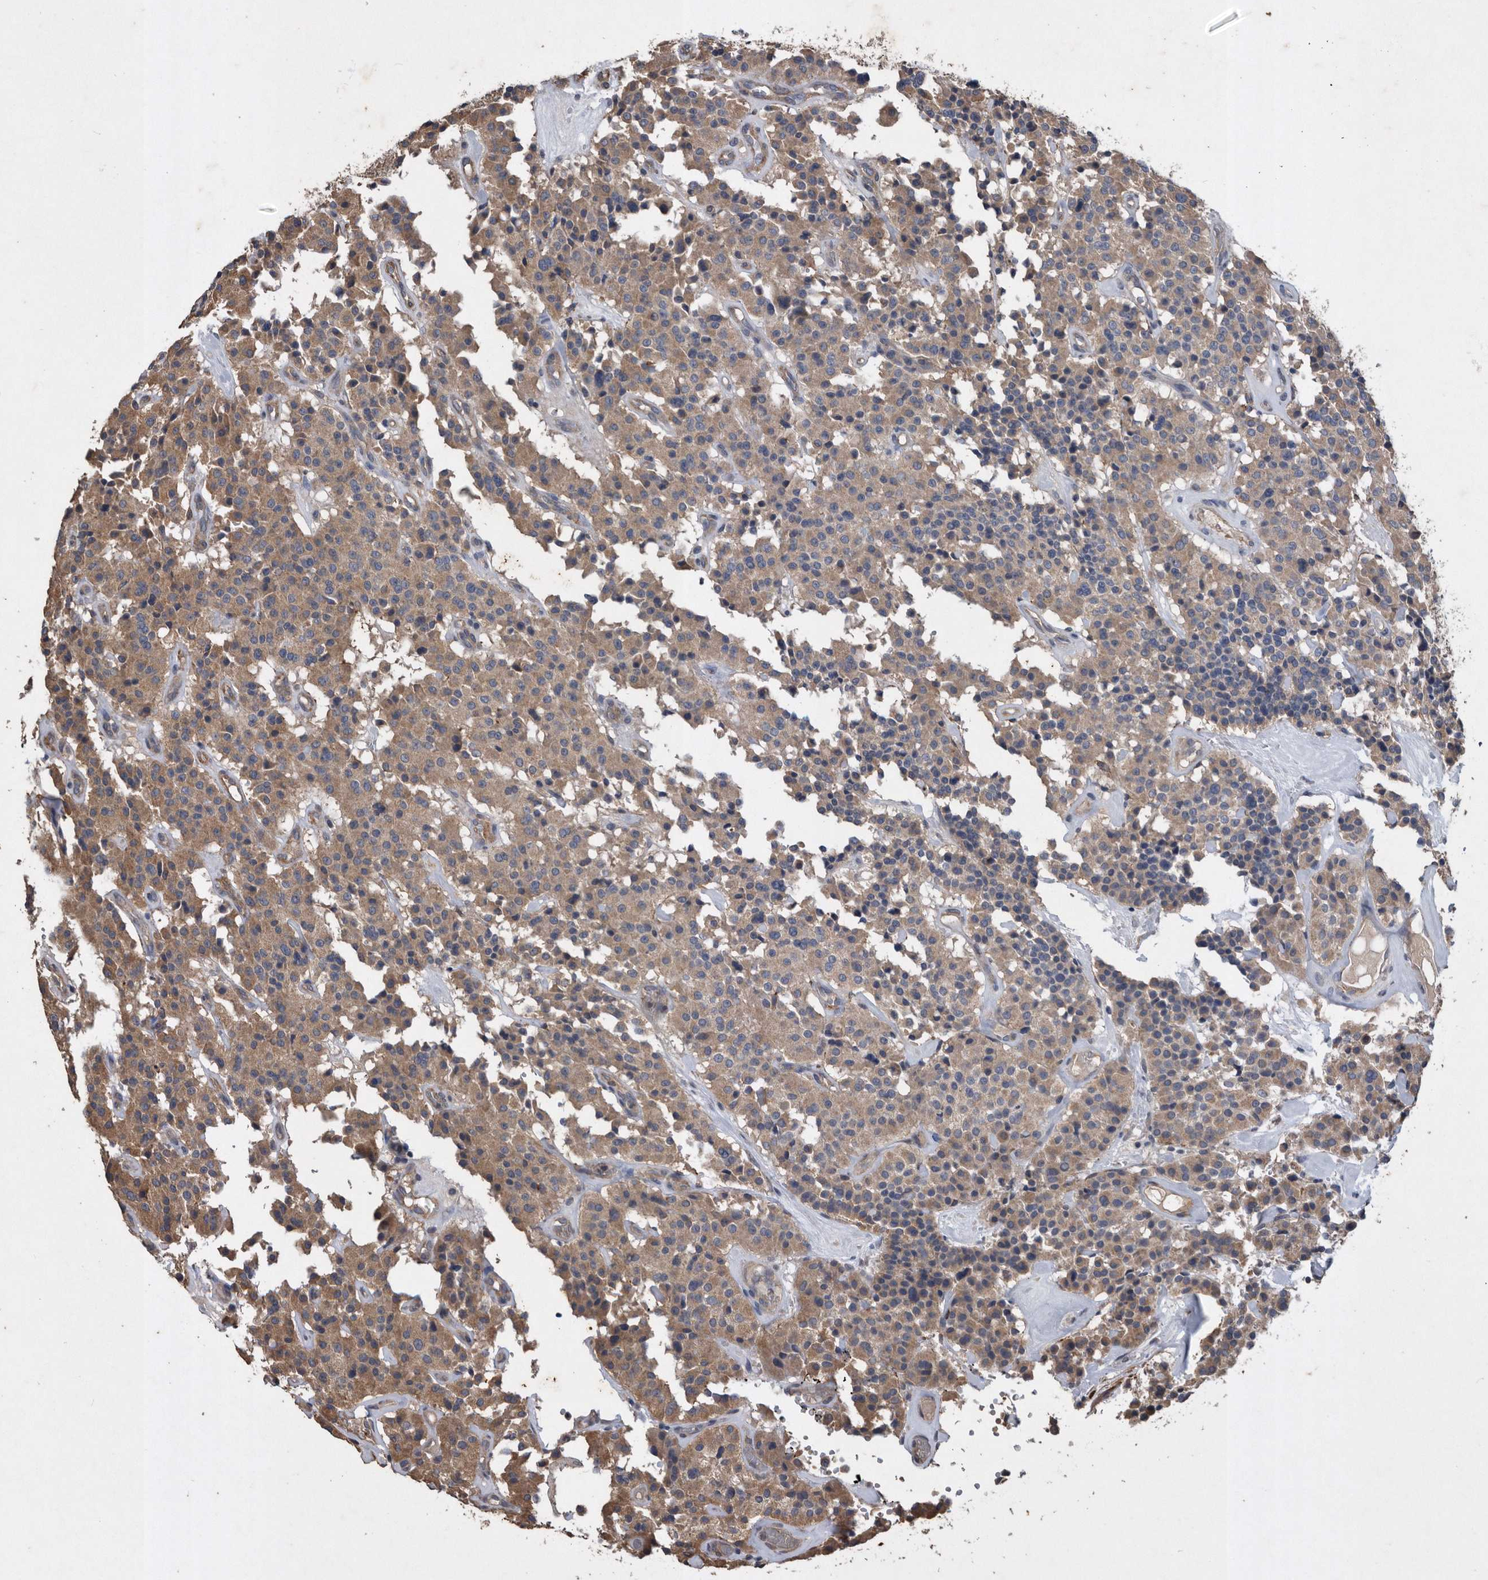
{"staining": {"intensity": "moderate", "quantity": ">75%", "location": "cytoplasmic/membranous"}, "tissue": "carcinoid", "cell_type": "Tumor cells", "image_type": "cancer", "snomed": [{"axis": "morphology", "description": "Carcinoid, malignant, NOS"}, {"axis": "topography", "description": "Lung"}], "caption": "Protein staining demonstrates moderate cytoplasmic/membranous staining in about >75% of tumor cells in carcinoid.", "gene": "NRBP1", "patient": {"sex": "male", "age": 30}}